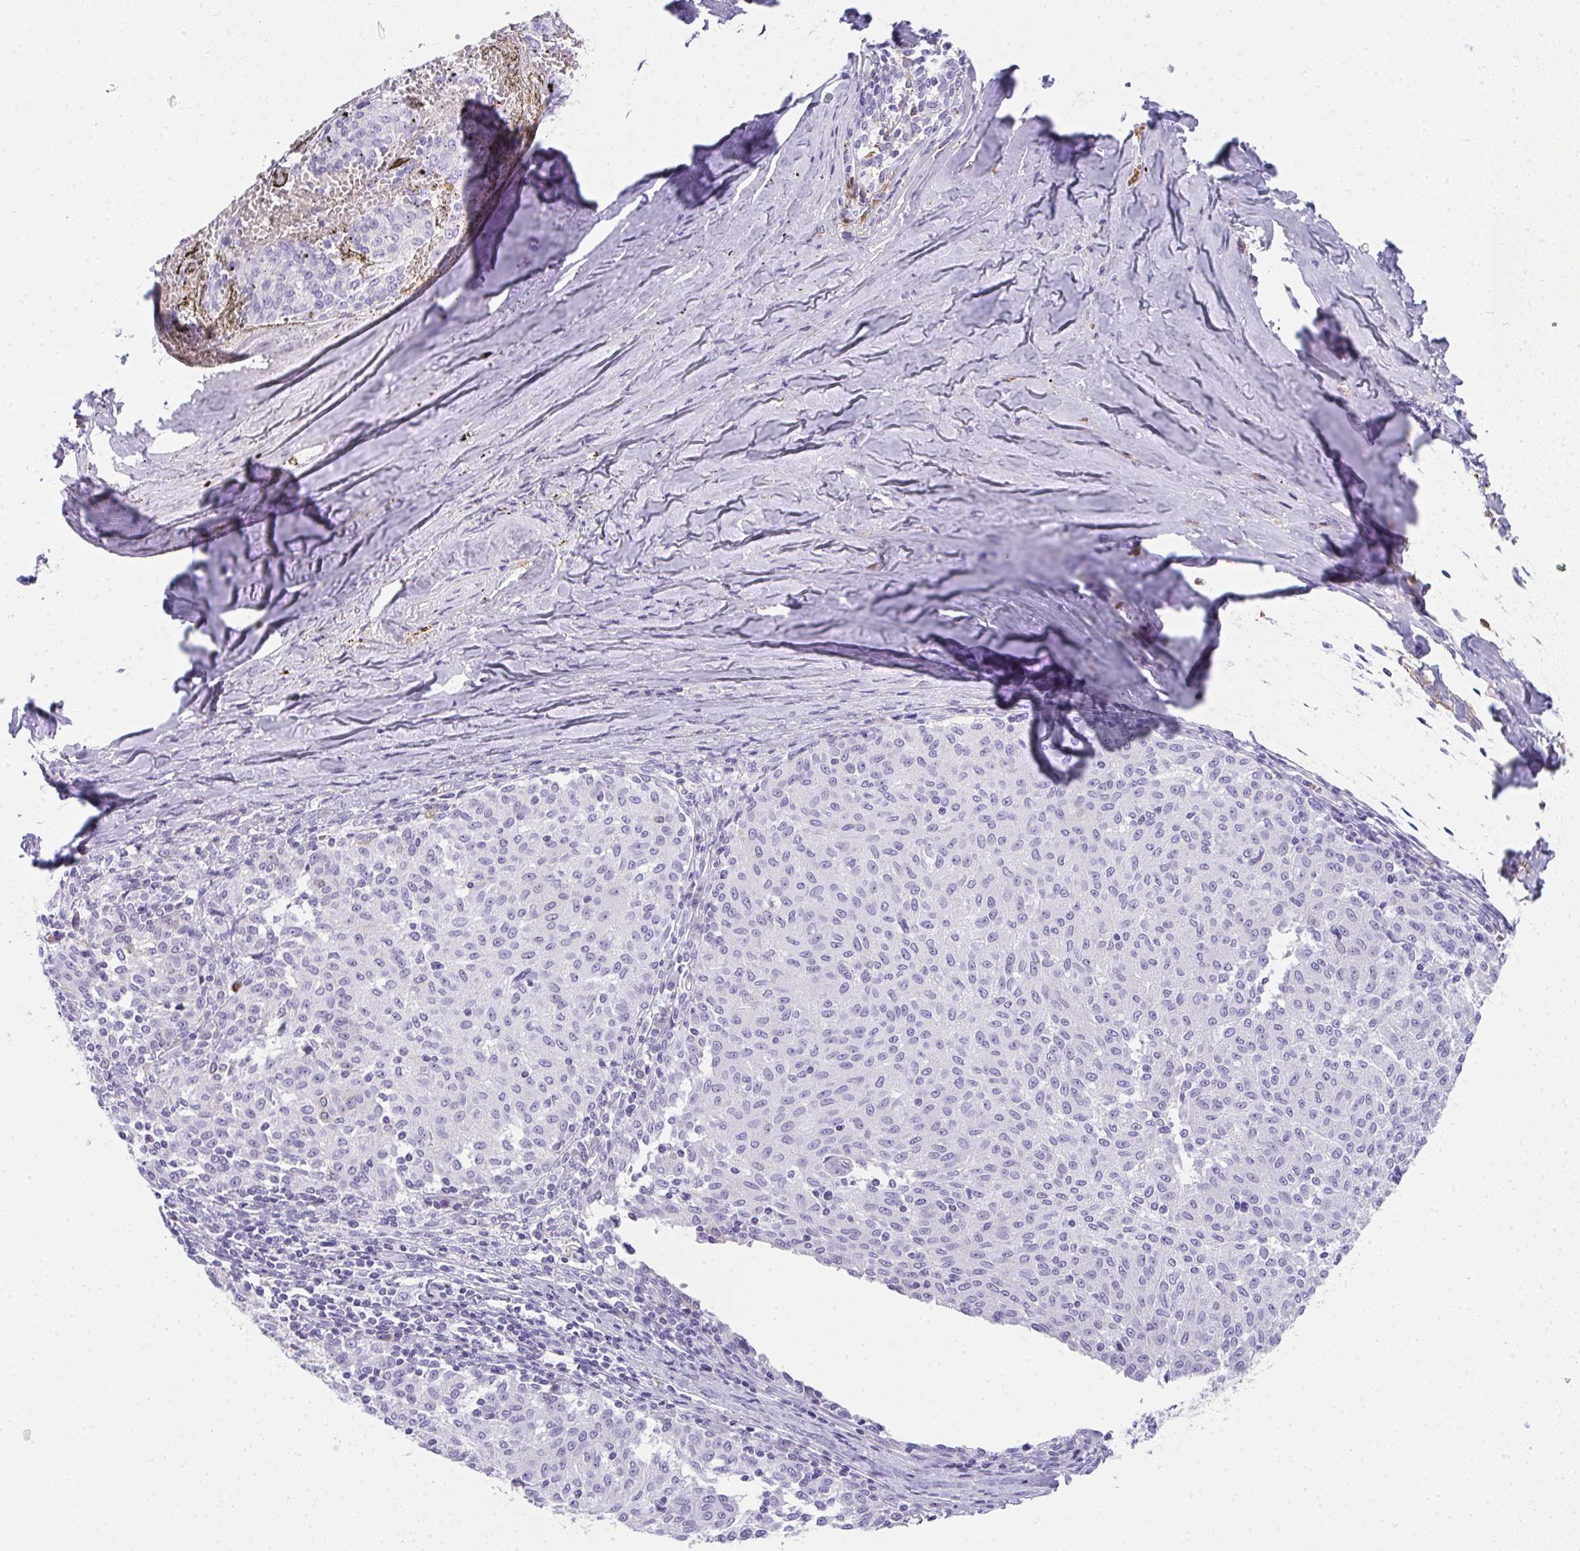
{"staining": {"intensity": "negative", "quantity": "none", "location": "none"}, "tissue": "melanoma", "cell_type": "Tumor cells", "image_type": "cancer", "snomed": [{"axis": "morphology", "description": "Malignant melanoma, NOS"}, {"axis": "topography", "description": "Skin"}], "caption": "Immunohistochemical staining of human melanoma demonstrates no significant expression in tumor cells.", "gene": "ZSWIM3", "patient": {"sex": "female", "age": 72}}